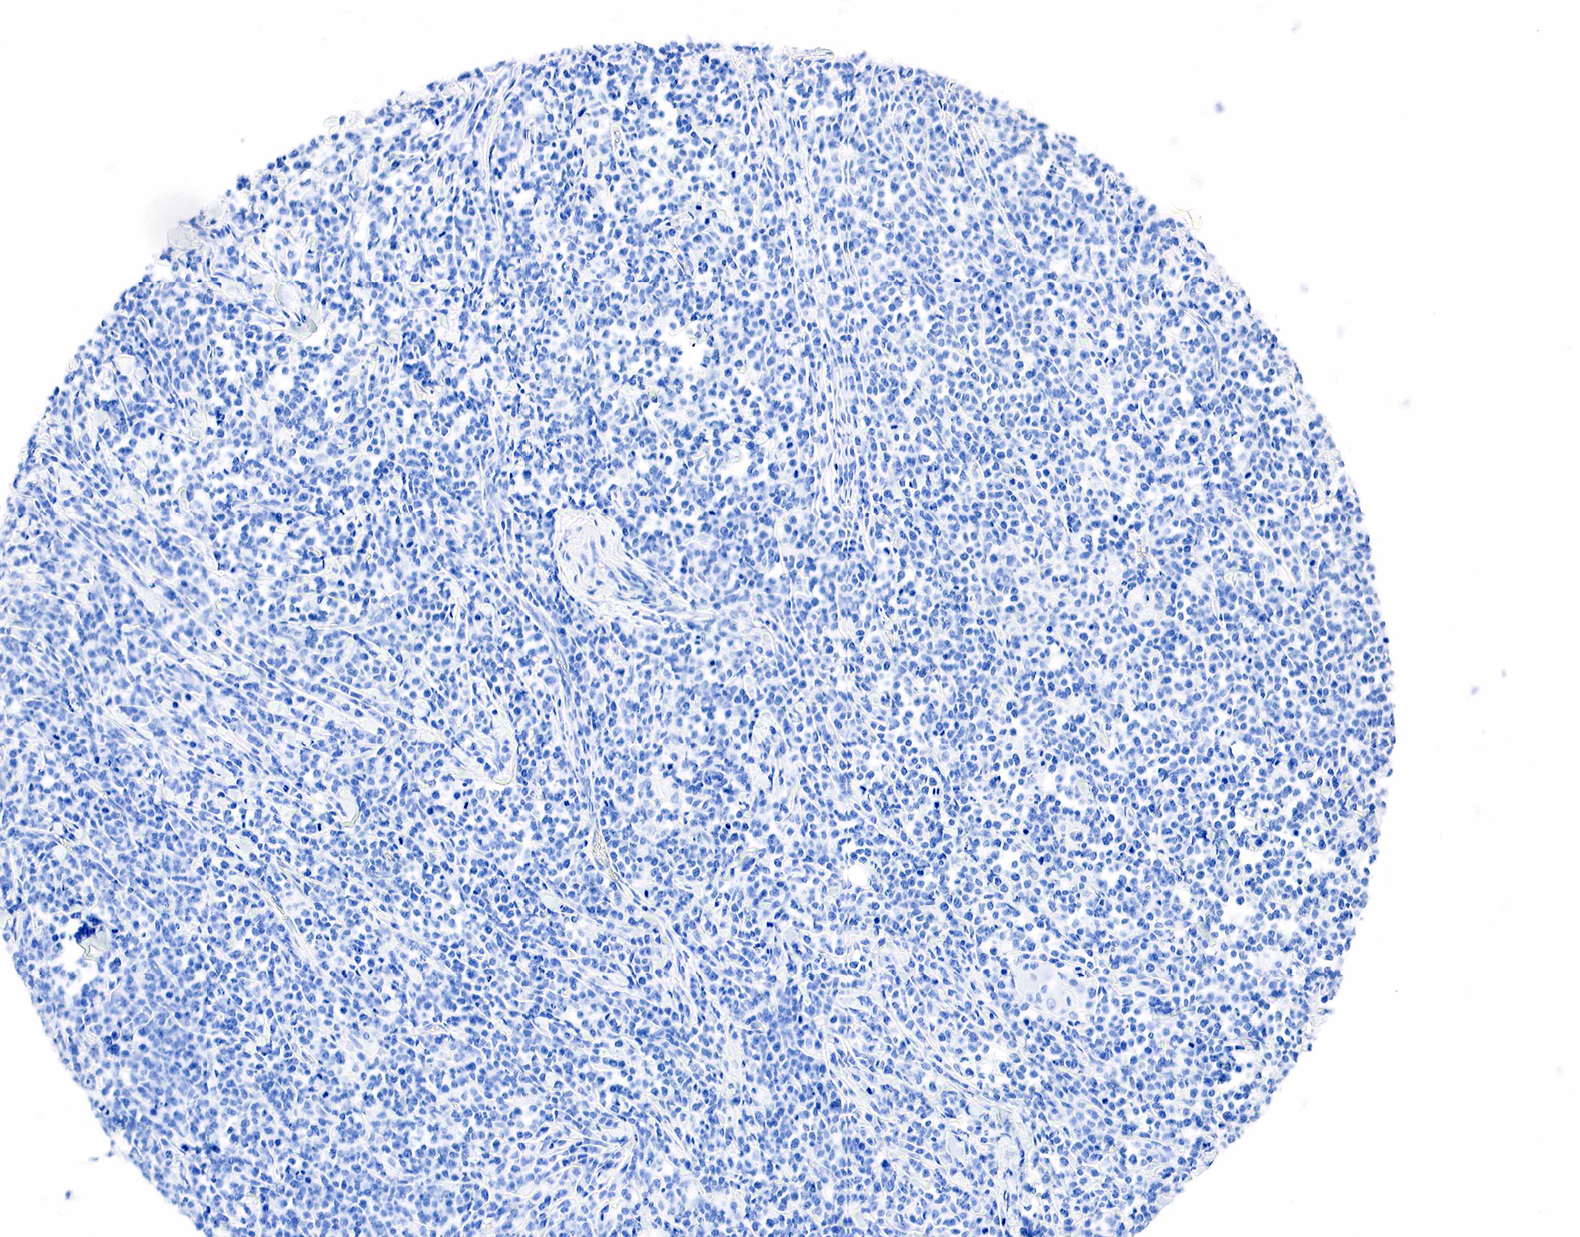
{"staining": {"intensity": "negative", "quantity": "none", "location": "none"}, "tissue": "lymphoma", "cell_type": "Tumor cells", "image_type": "cancer", "snomed": [{"axis": "morphology", "description": "Malignant lymphoma, non-Hodgkin's type, High grade"}, {"axis": "topography", "description": "Small intestine"}, {"axis": "topography", "description": "Colon"}], "caption": "Micrograph shows no significant protein staining in tumor cells of lymphoma.", "gene": "PTH", "patient": {"sex": "male", "age": 8}}